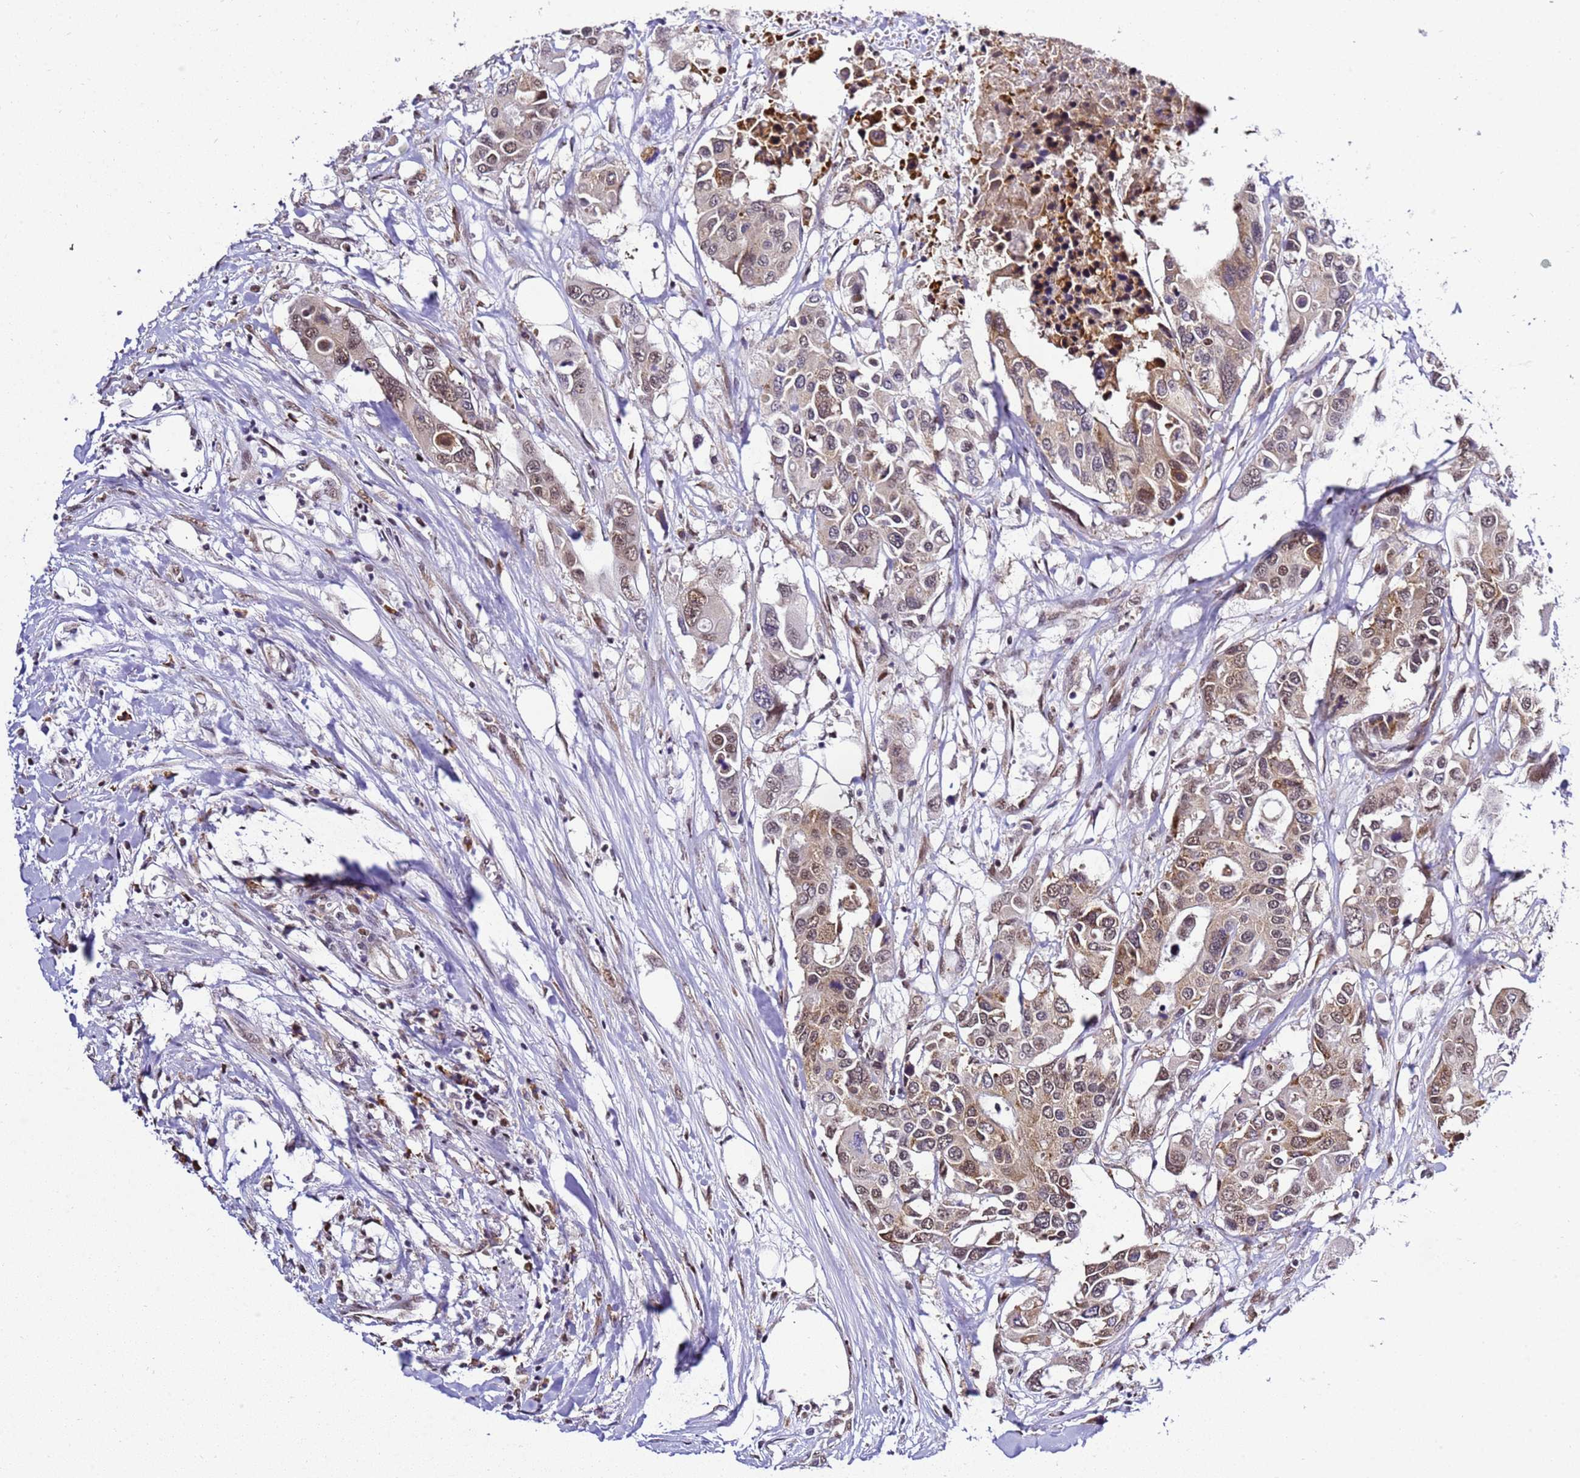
{"staining": {"intensity": "weak", "quantity": ">75%", "location": "cytoplasmic/membranous,nuclear"}, "tissue": "colorectal cancer", "cell_type": "Tumor cells", "image_type": "cancer", "snomed": [{"axis": "morphology", "description": "Adenocarcinoma, NOS"}, {"axis": "topography", "description": "Colon"}], "caption": "A low amount of weak cytoplasmic/membranous and nuclear expression is seen in approximately >75% of tumor cells in colorectal cancer (adenocarcinoma) tissue.", "gene": "SMN1", "patient": {"sex": "male", "age": 77}}